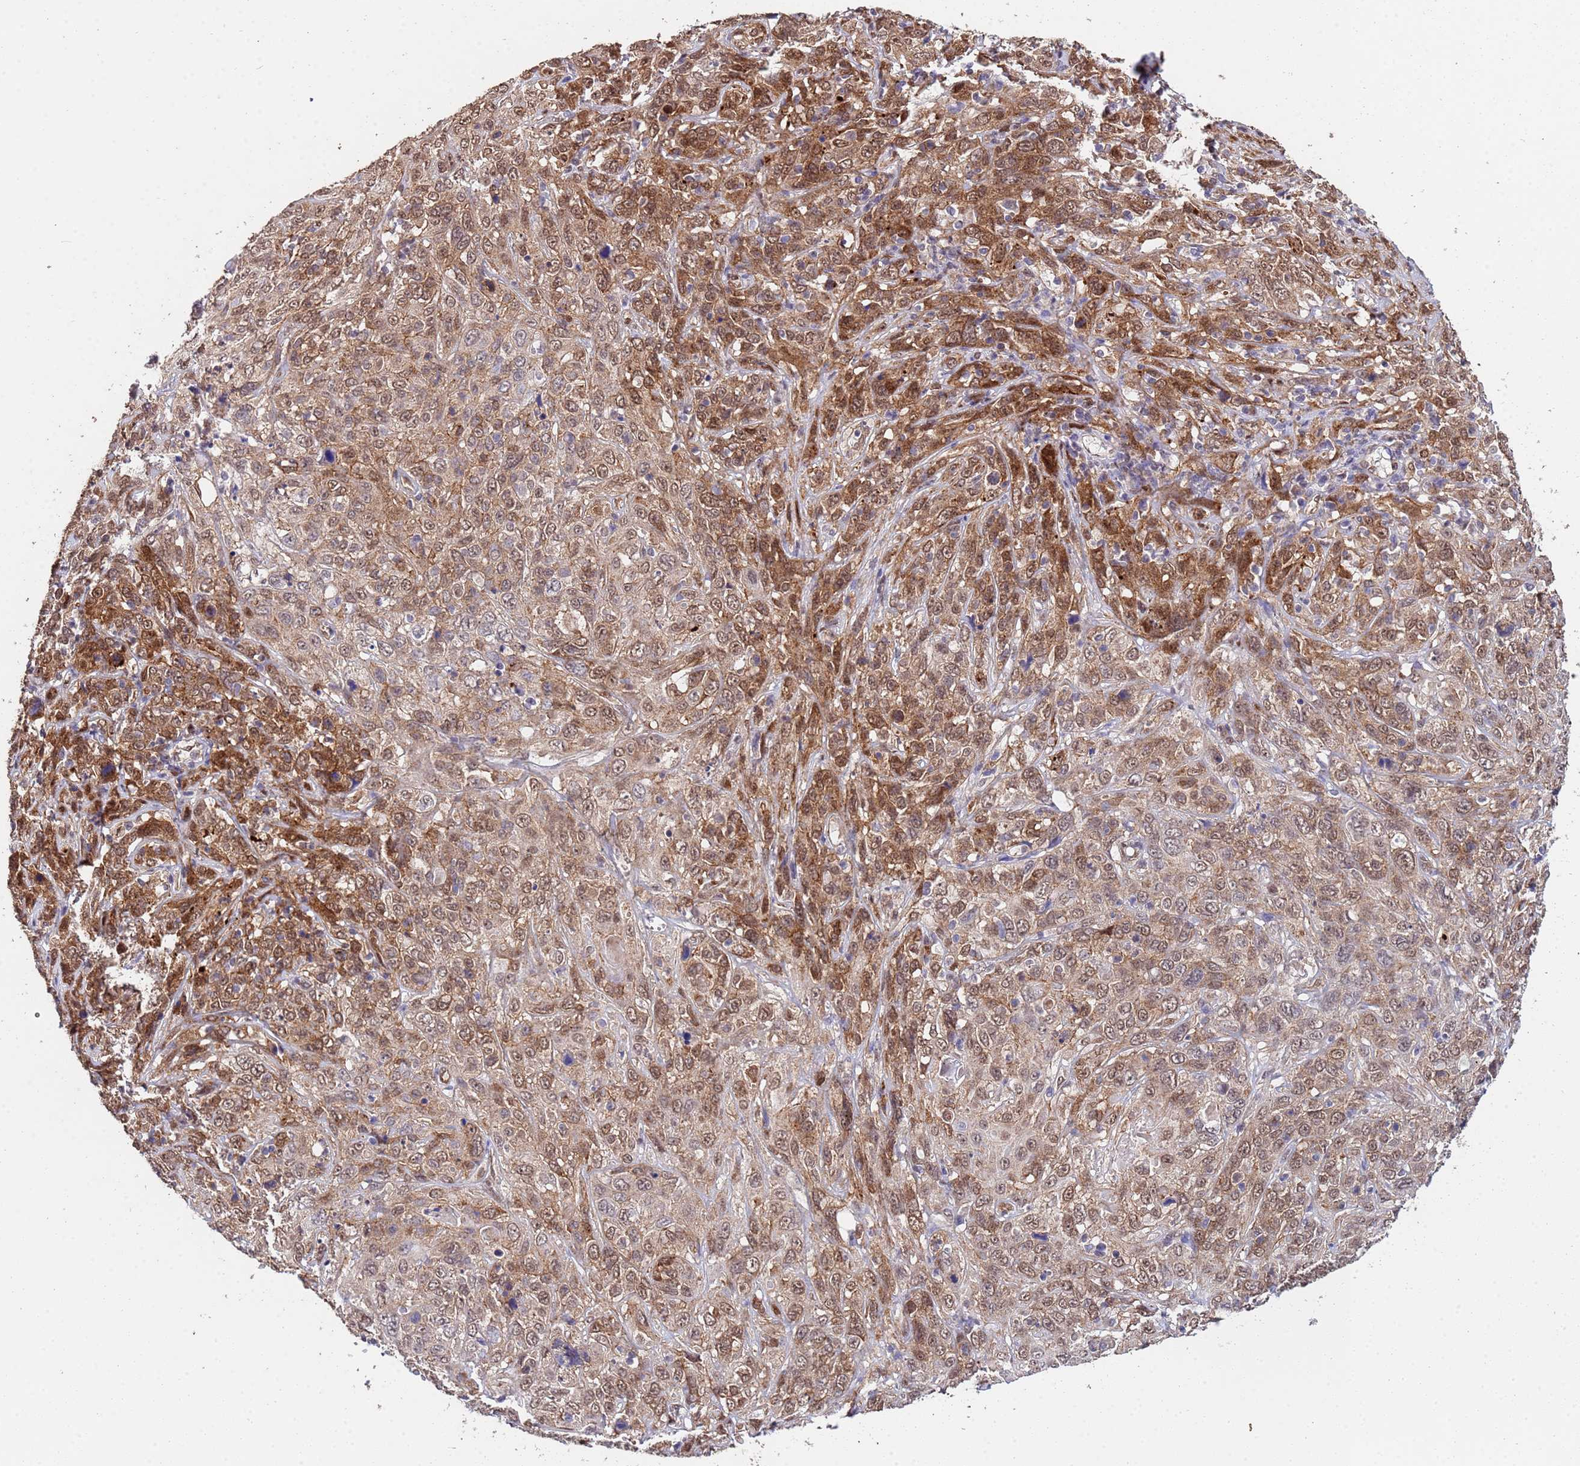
{"staining": {"intensity": "moderate", "quantity": ">75%", "location": "cytoplasmic/membranous,nuclear"}, "tissue": "cervical cancer", "cell_type": "Tumor cells", "image_type": "cancer", "snomed": [{"axis": "morphology", "description": "Squamous cell carcinoma, NOS"}, {"axis": "topography", "description": "Cervix"}], "caption": "Immunohistochemical staining of squamous cell carcinoma (cervical) shows medium levels of moderate cytoplasmic/membranous and nuclear positivity in approximately >75% of tumor cells.", "gene": "TRIP6", "patient": {"sex": "female", "age": 46}}